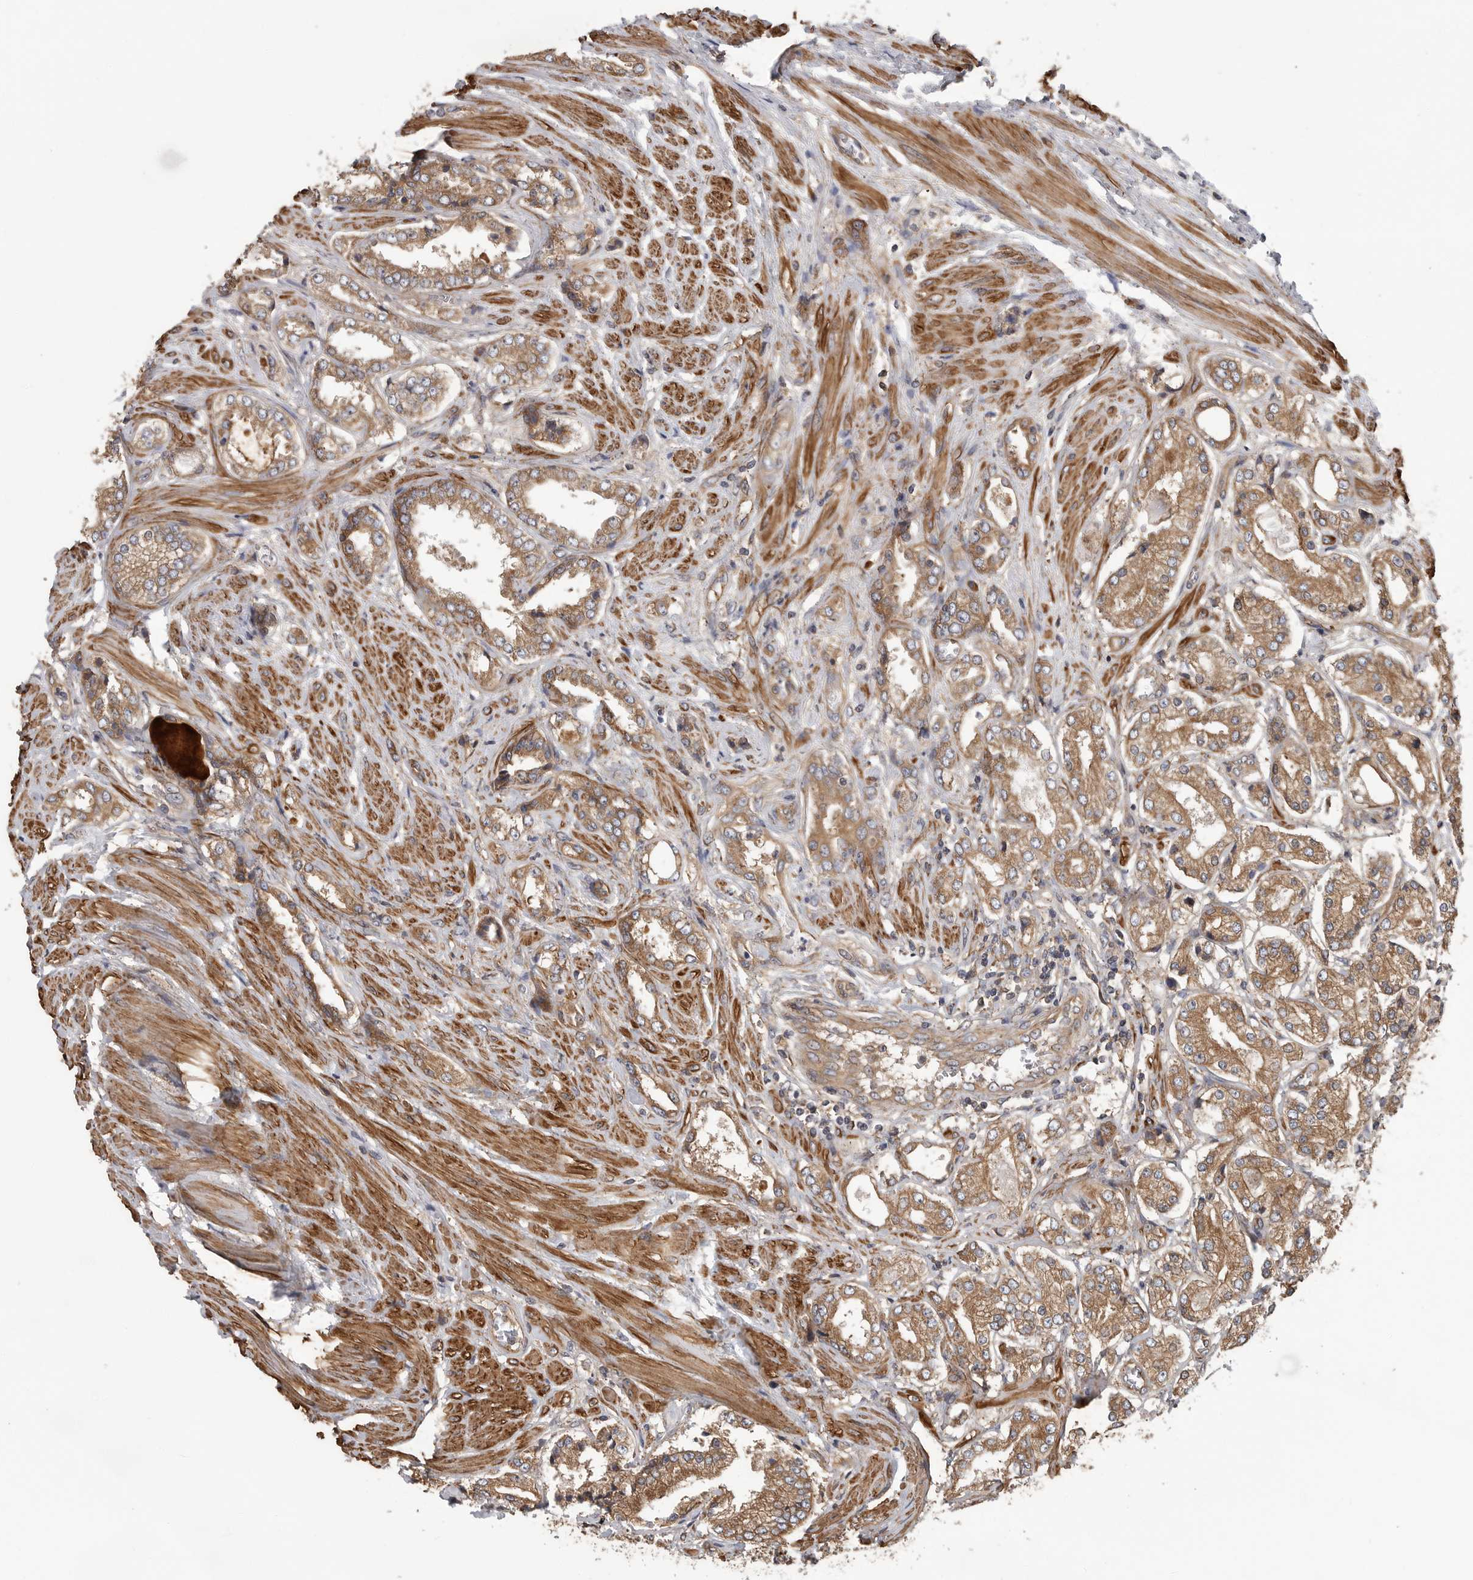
{"staining": {"intensity": "moderate", "quantity": ">75%", "location": "cytoplasmic/membranous"}, "tissue": "prostate cancer", "cell_type": "Tumor cells", "image_type": "cancer", "snomed": [{"axis": "morphology", "description": "Adenocarcinoma, Low grade"}, {"axis": "topography", "description": "Prostate"}], "caption": "A high-resolution micrograph shows immunohistochemistry staining of low-grade adenocarcinoma (prostate), which shows moderate cytoplasmic/membranous expression in about >75% of tumor cells.", "gene": "OXR1", "patient": {"sex": "male", "age": 62}}